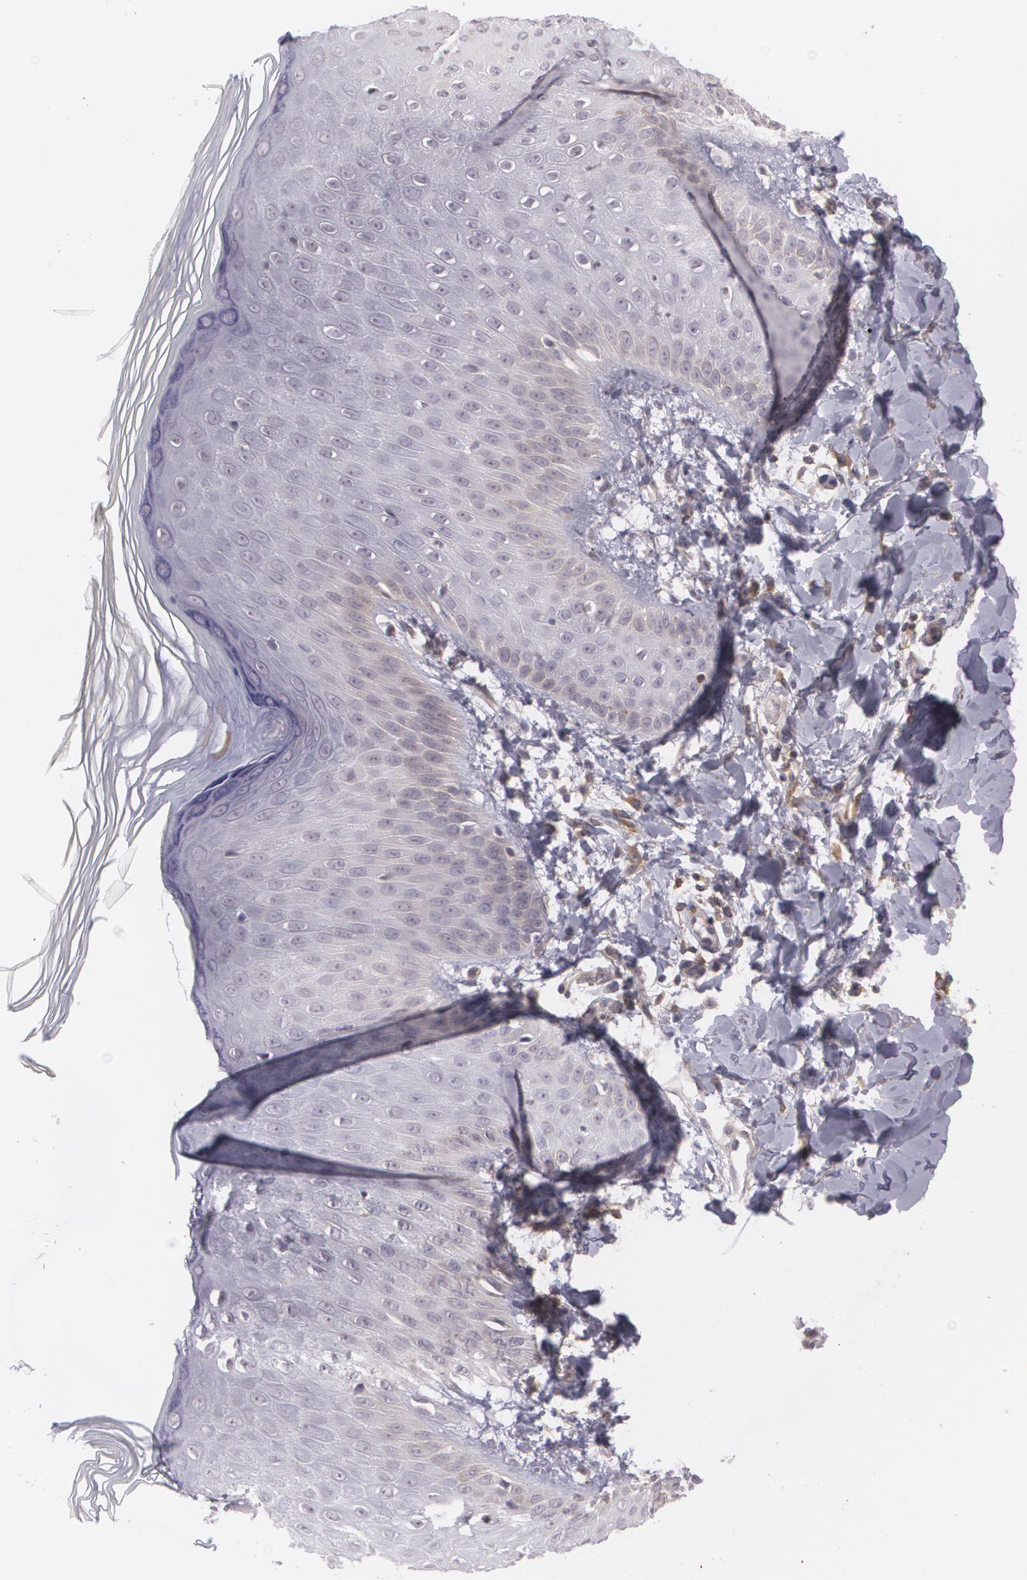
{"staining": {"intensity": "weak", "quantity": "<25%", "location": "cytoplasmic/membranous"}, "tissue": "skin", "cell_type": "Epidermal cells", "image_type": "normal", "snomed": [{"axis": "morphology", "description": "Normal tissue, NOS"}, {"axis": "morphology", "description": "Inflammation, NOS"}, {"axis": "topography", "description": "Soft tissue"}, {"axis": "topography", "description": "Anal"}], "caption": "IHC image of normal skin: skin stained with DAB exhibits no significant protein staining in epidermal cells.", "gene": "BIN1", "patient": {"sex": "female", "age": 15}}